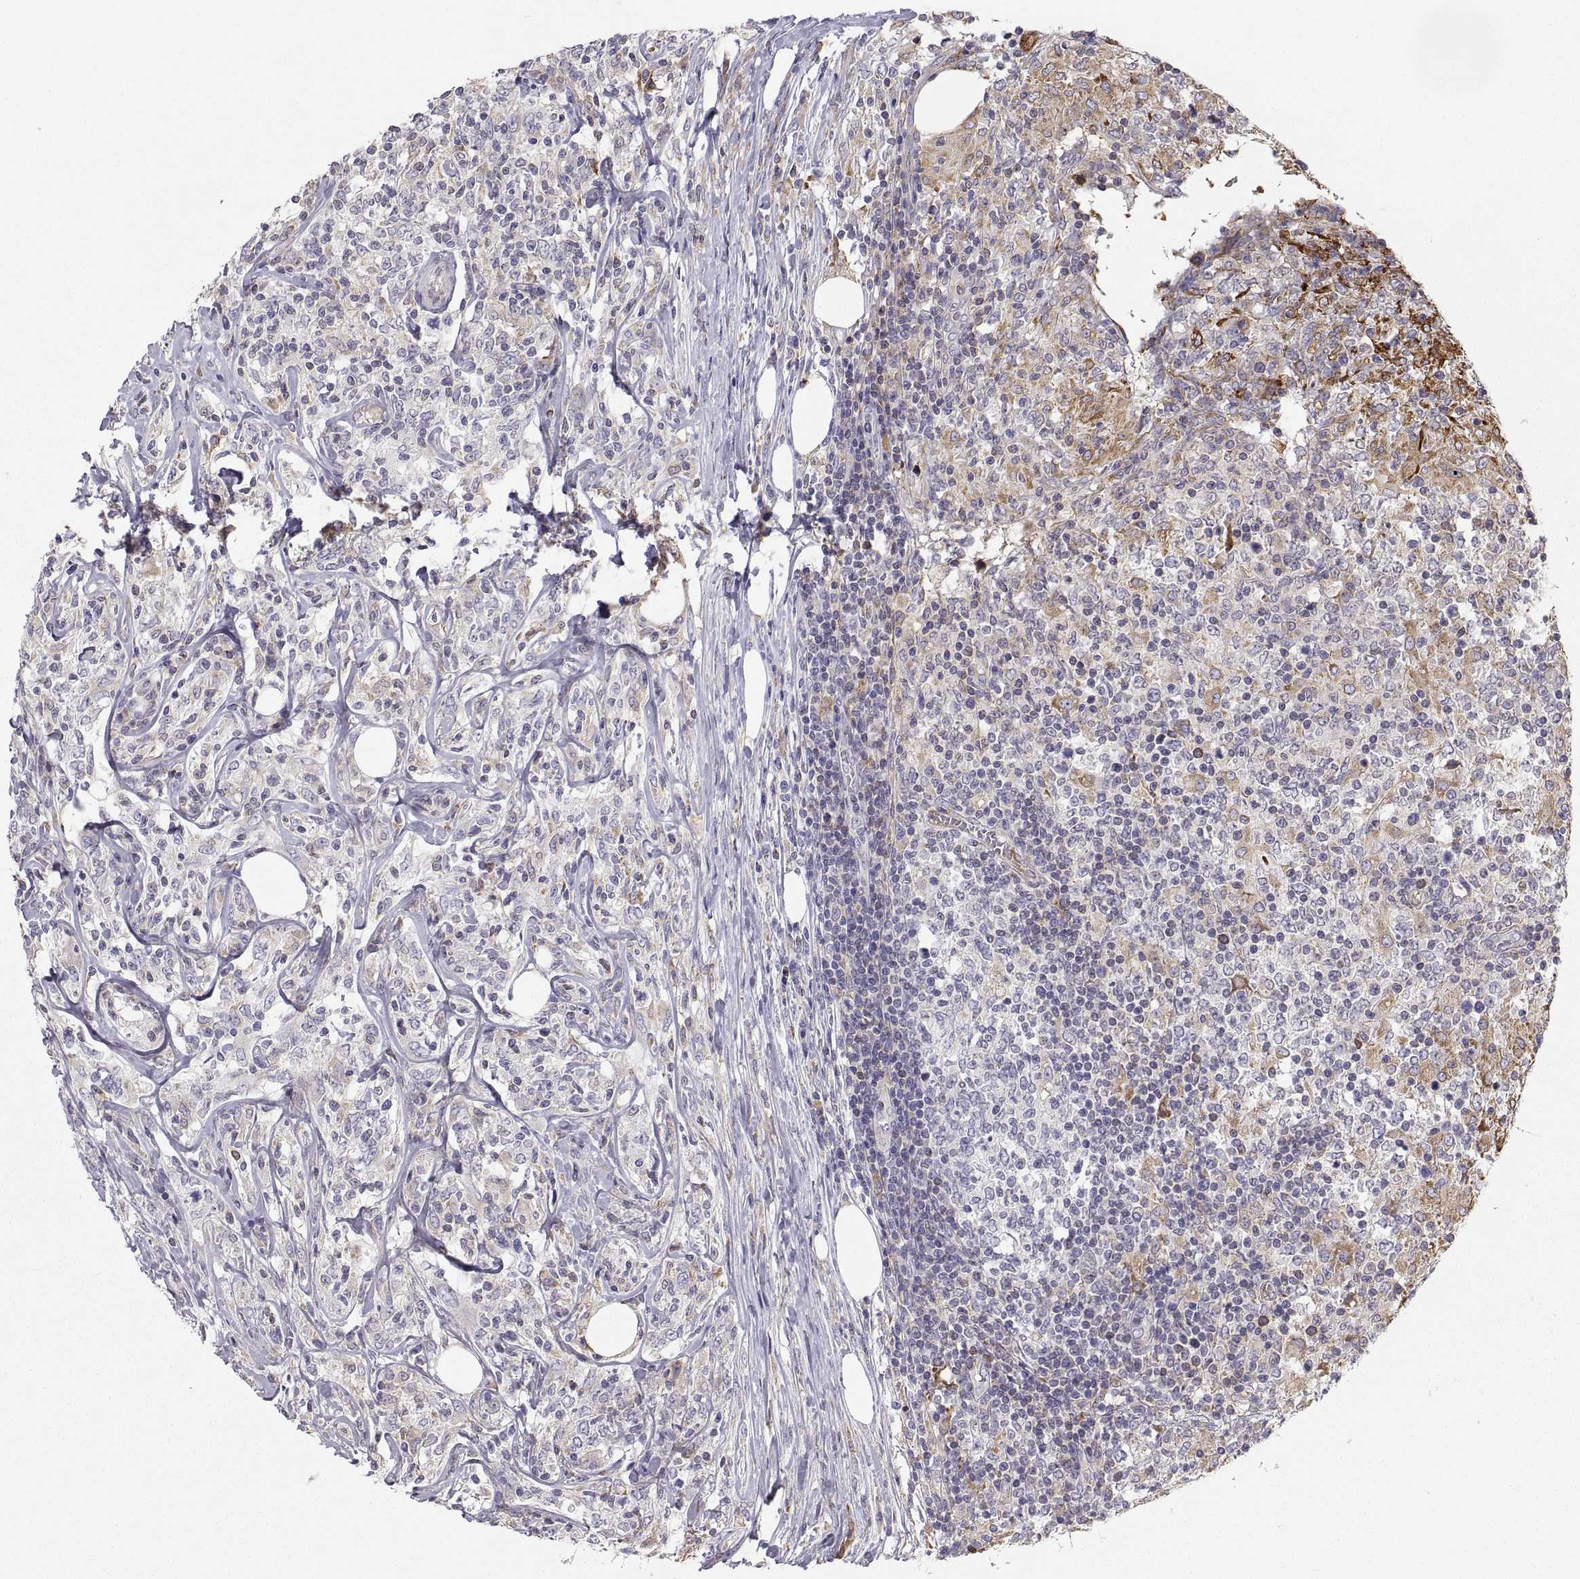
{"staining": {"intensity": "weak", "quantity": "<25%", "location": "cytoplasmic/membranous"}, "tissue": "lymphoma", "cell_type": "Tumor cells", "image_type": "cancer", "snomed": [{"axis": "morphology", "description": "Malignant lymphoma, non-Hodgkin's type, High grade"}, {"axis": "topography", "description": "Lymph node"}], "caption": "Immunohistochemical staining of human malignant lymphoma, non-Hodgkin's type (high-grade) exhibits no significant positivity in tumor cells.", "gene": "ERO1A", "patient": {"sex": "female", "age": 84}}